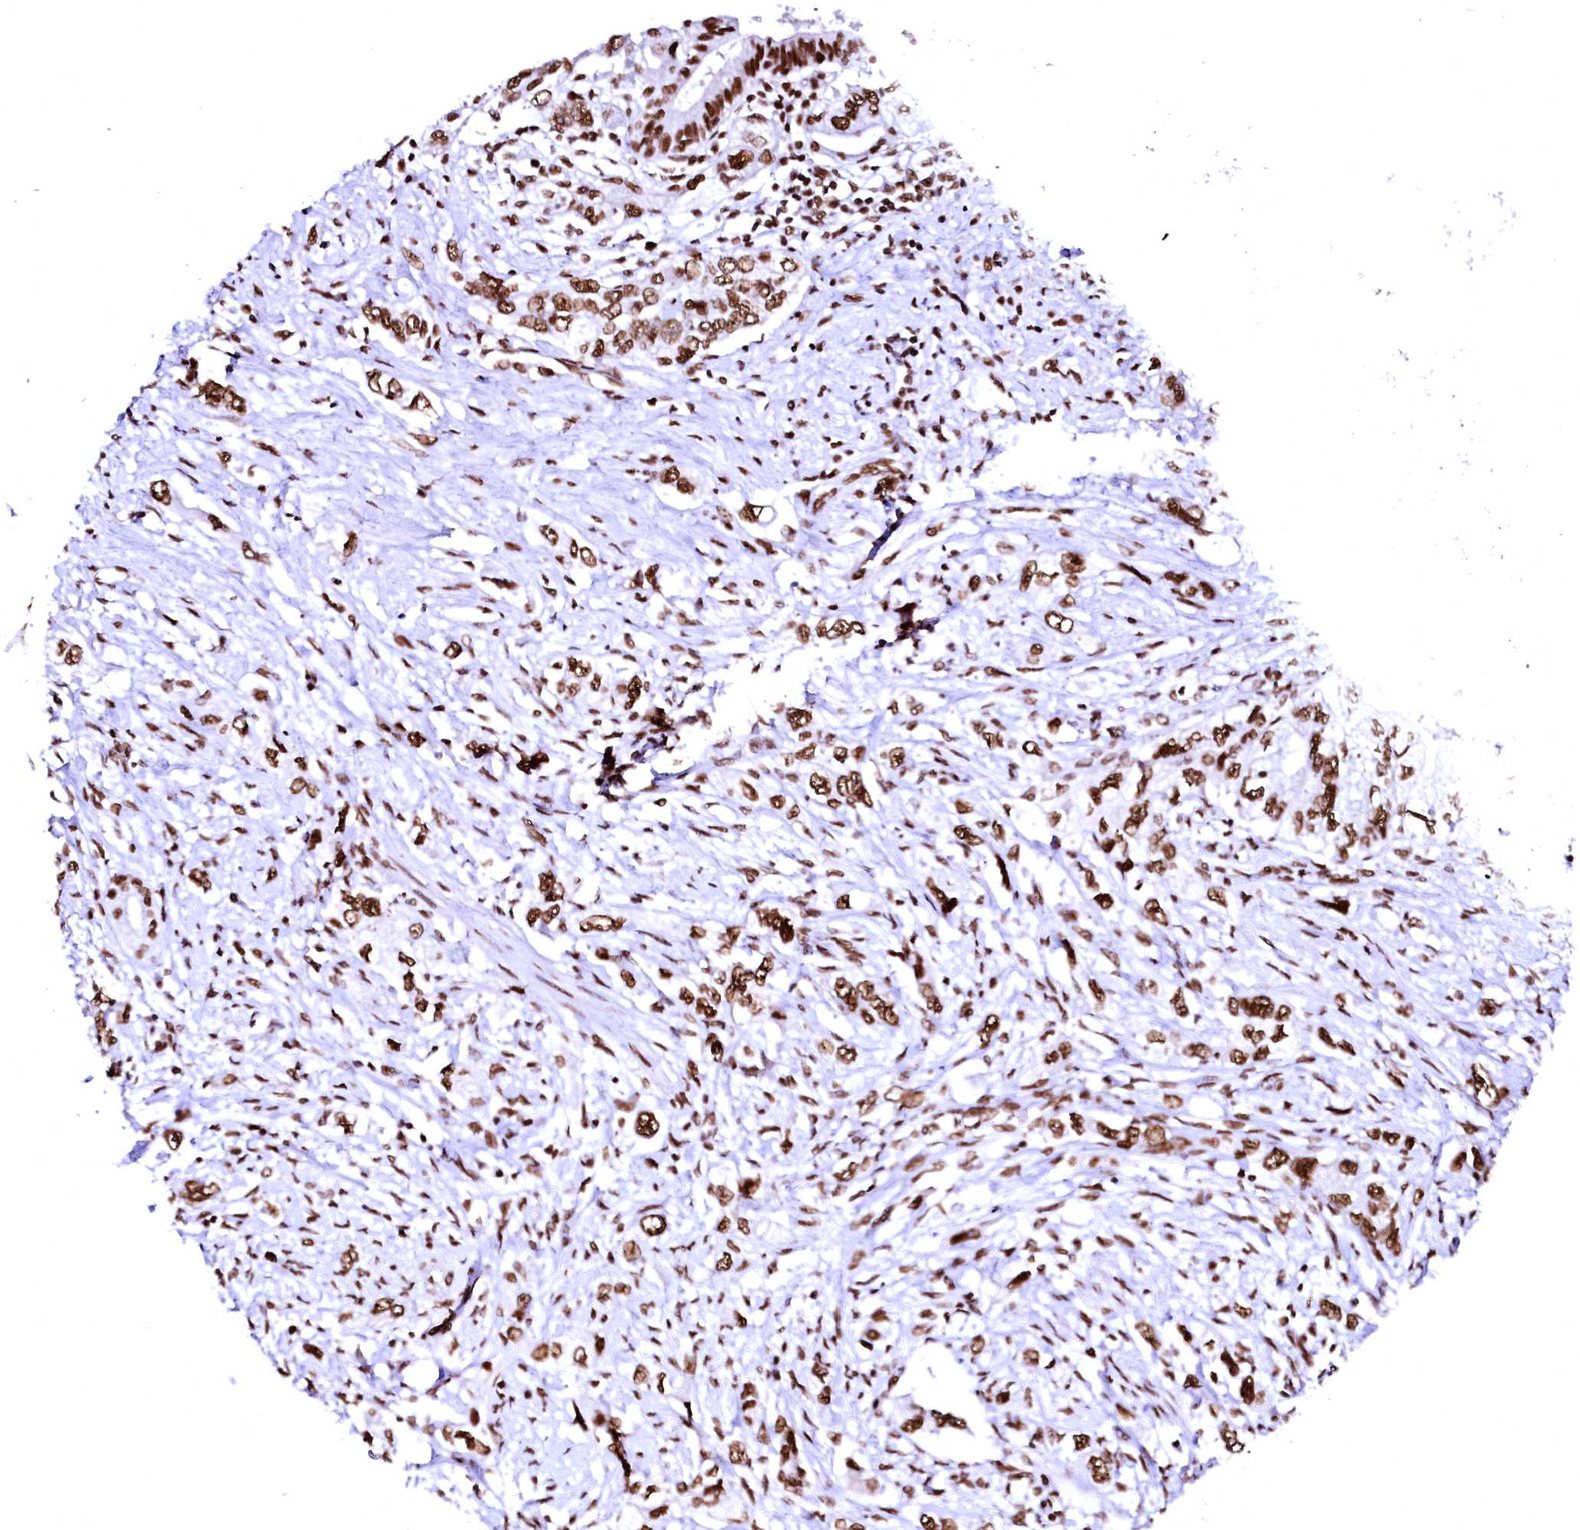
{"staining": {"intensity": "strong", "quantity": ">75%", "location": "nuclear"}, "tissue": "pancreatic cancer", "cell_type": "Tumor cells", "image_type": "cancer", "snomed": [{"axis": "morphology", "description": "Adenocarcinoma, NOS"}, {"axis": "topography", "description": "Pancreas"}], "caption": "The histopathology image demonstrates a brown stain indicating the presence of a protein in the nuclear of tumor cells in pancreatic cancer (adenocarcinoma).", "gene": "CPSF6", "patient": {"sex": "female", "age": 73}}